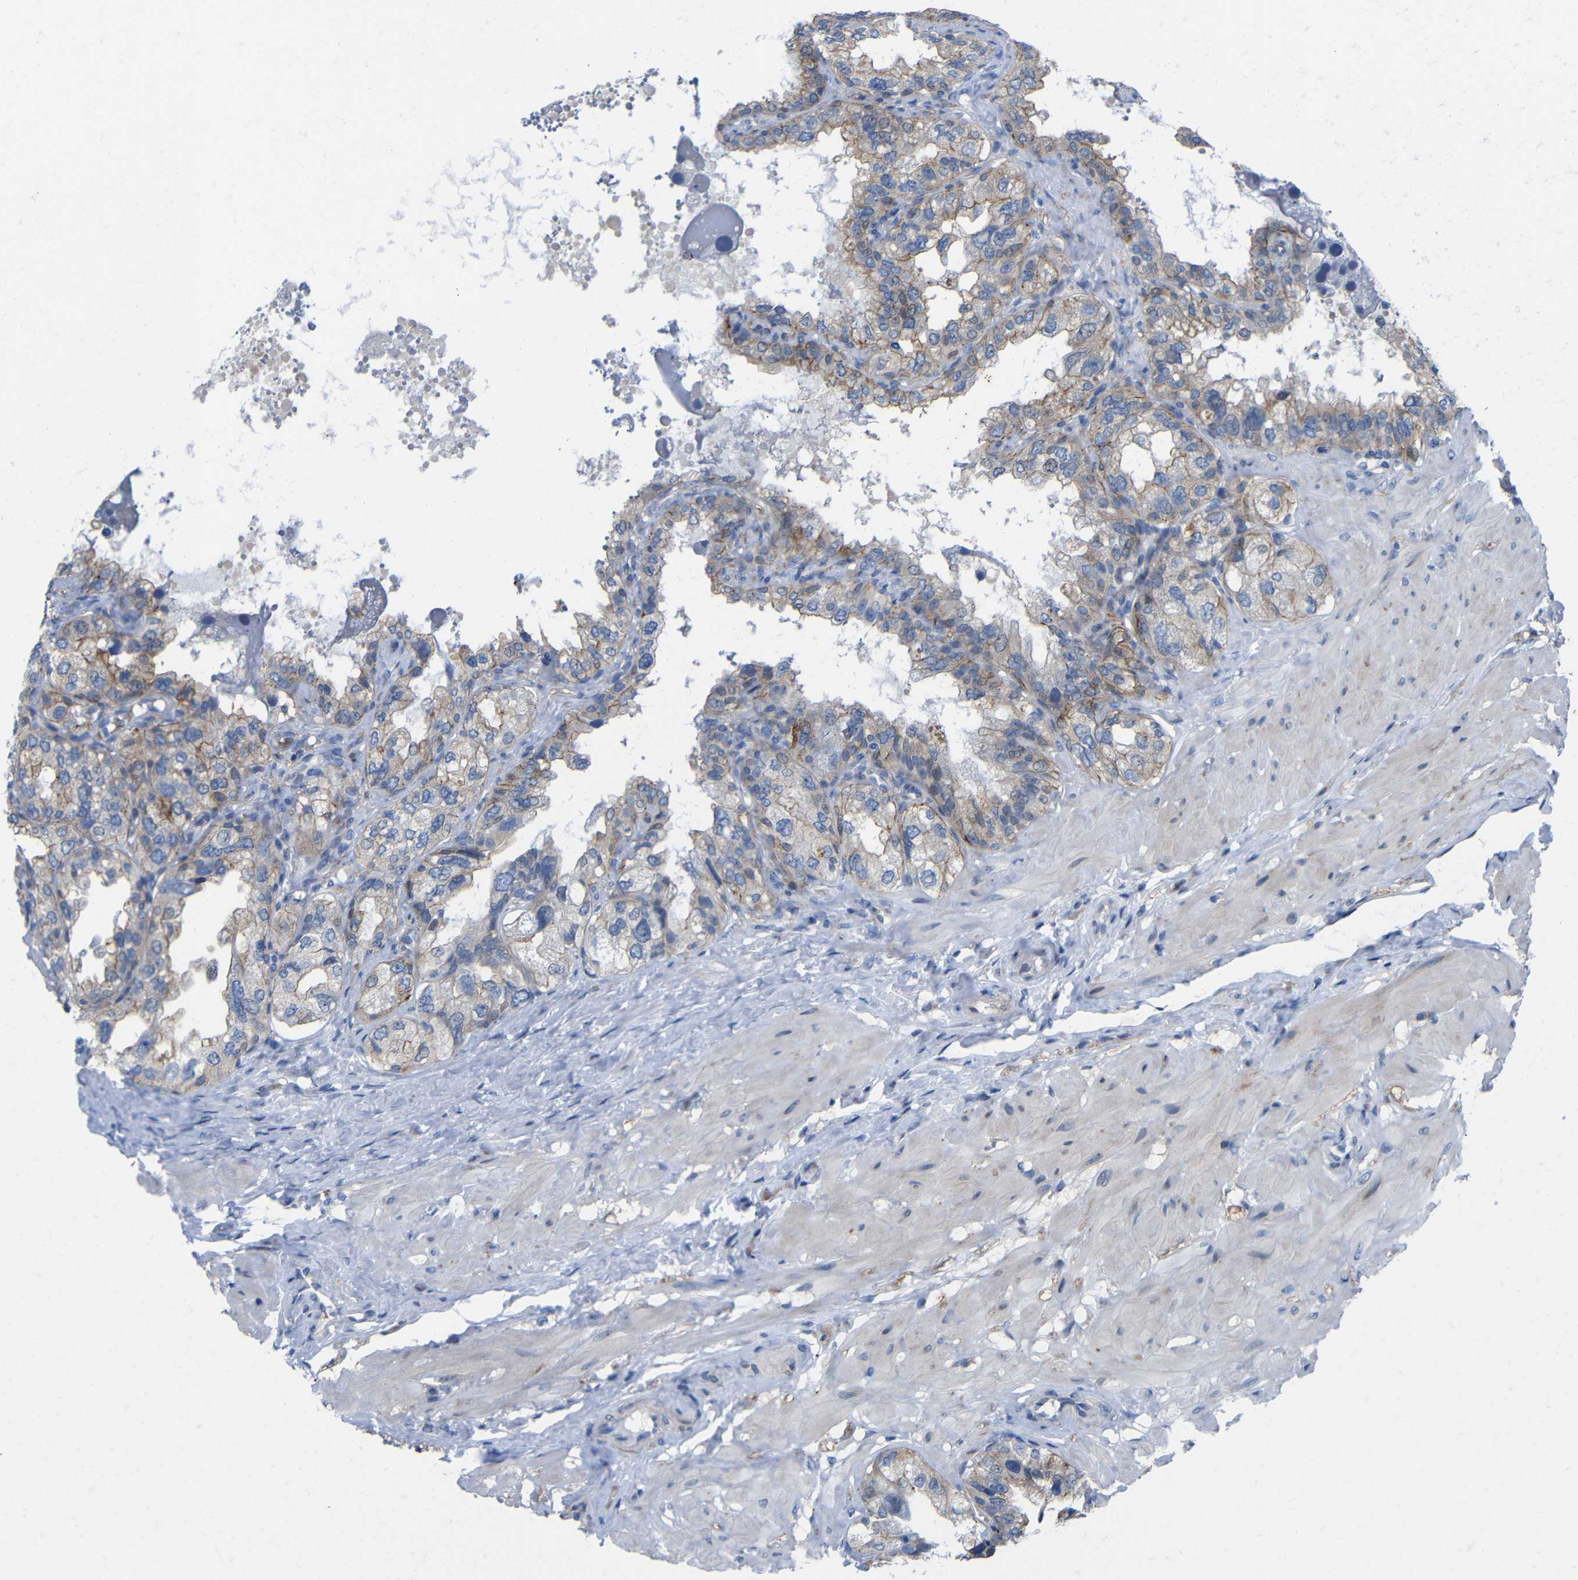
{"staining": {"intensity": "weak", "quantity": ">75%", "location": "cytoplasmic/membranous"}, "tissue": "seminal vesicle", "cell_type": "Glandular cells", "image_type": "normal", "snomed": [{"axis": "morphology", "description": "Normal tissue, NOS"}, {"axis": "topography", "description": "Seminal veicle"}], "caption": "Seminal vesicle stained with DAB (3,3'-diaminobenzidine) immunohistochemistry (IHC) demonstrates low levels of weak cytoplasmic/membranous expression in approximately >75% of glandular cells. The protein of interest is shown in brown color, while the nuclei are stained blue.", "gene": "CMTM1", "patient": {"sex": "male", "age": 68}}